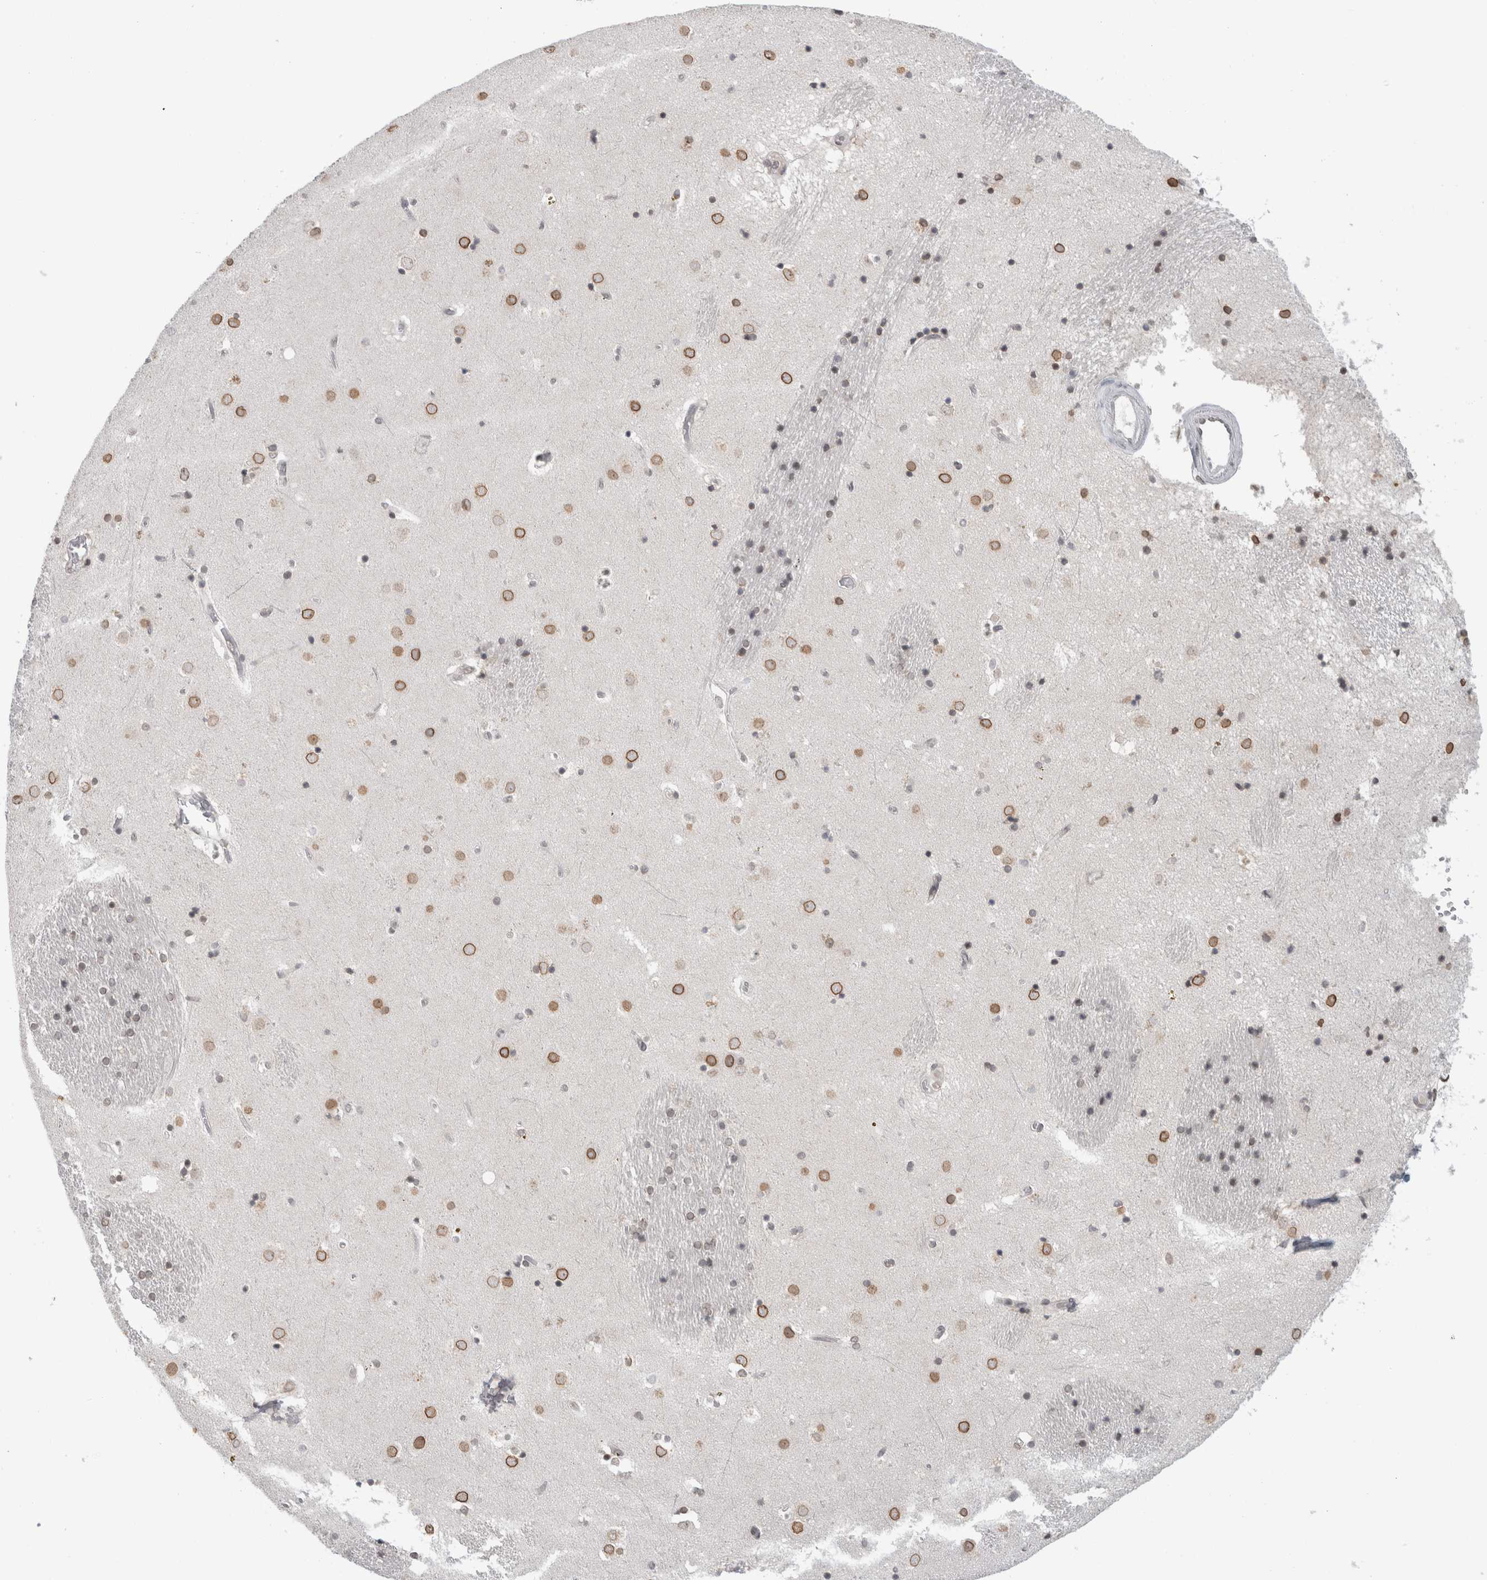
{"staining": {"intensity": "weak", "quantity": "<25%", "location": "cytoplasmic/membranous,nuclear"}, "tissue": "caudate", "cell_type": "Glial cells", "image_type": "normal", "snomed": [{"axis": "morphology", "description": "Normal tissue, NOS"}, {"axis": "topography", "description": "Lateral ventricle wall"}], "caption": "This is an immunohistochemistry micrograph of unremarkable caudate. There is no positivity in glial cells.", "gene": "ZNF770", "patient": {"sex": "male", "age": 70}}